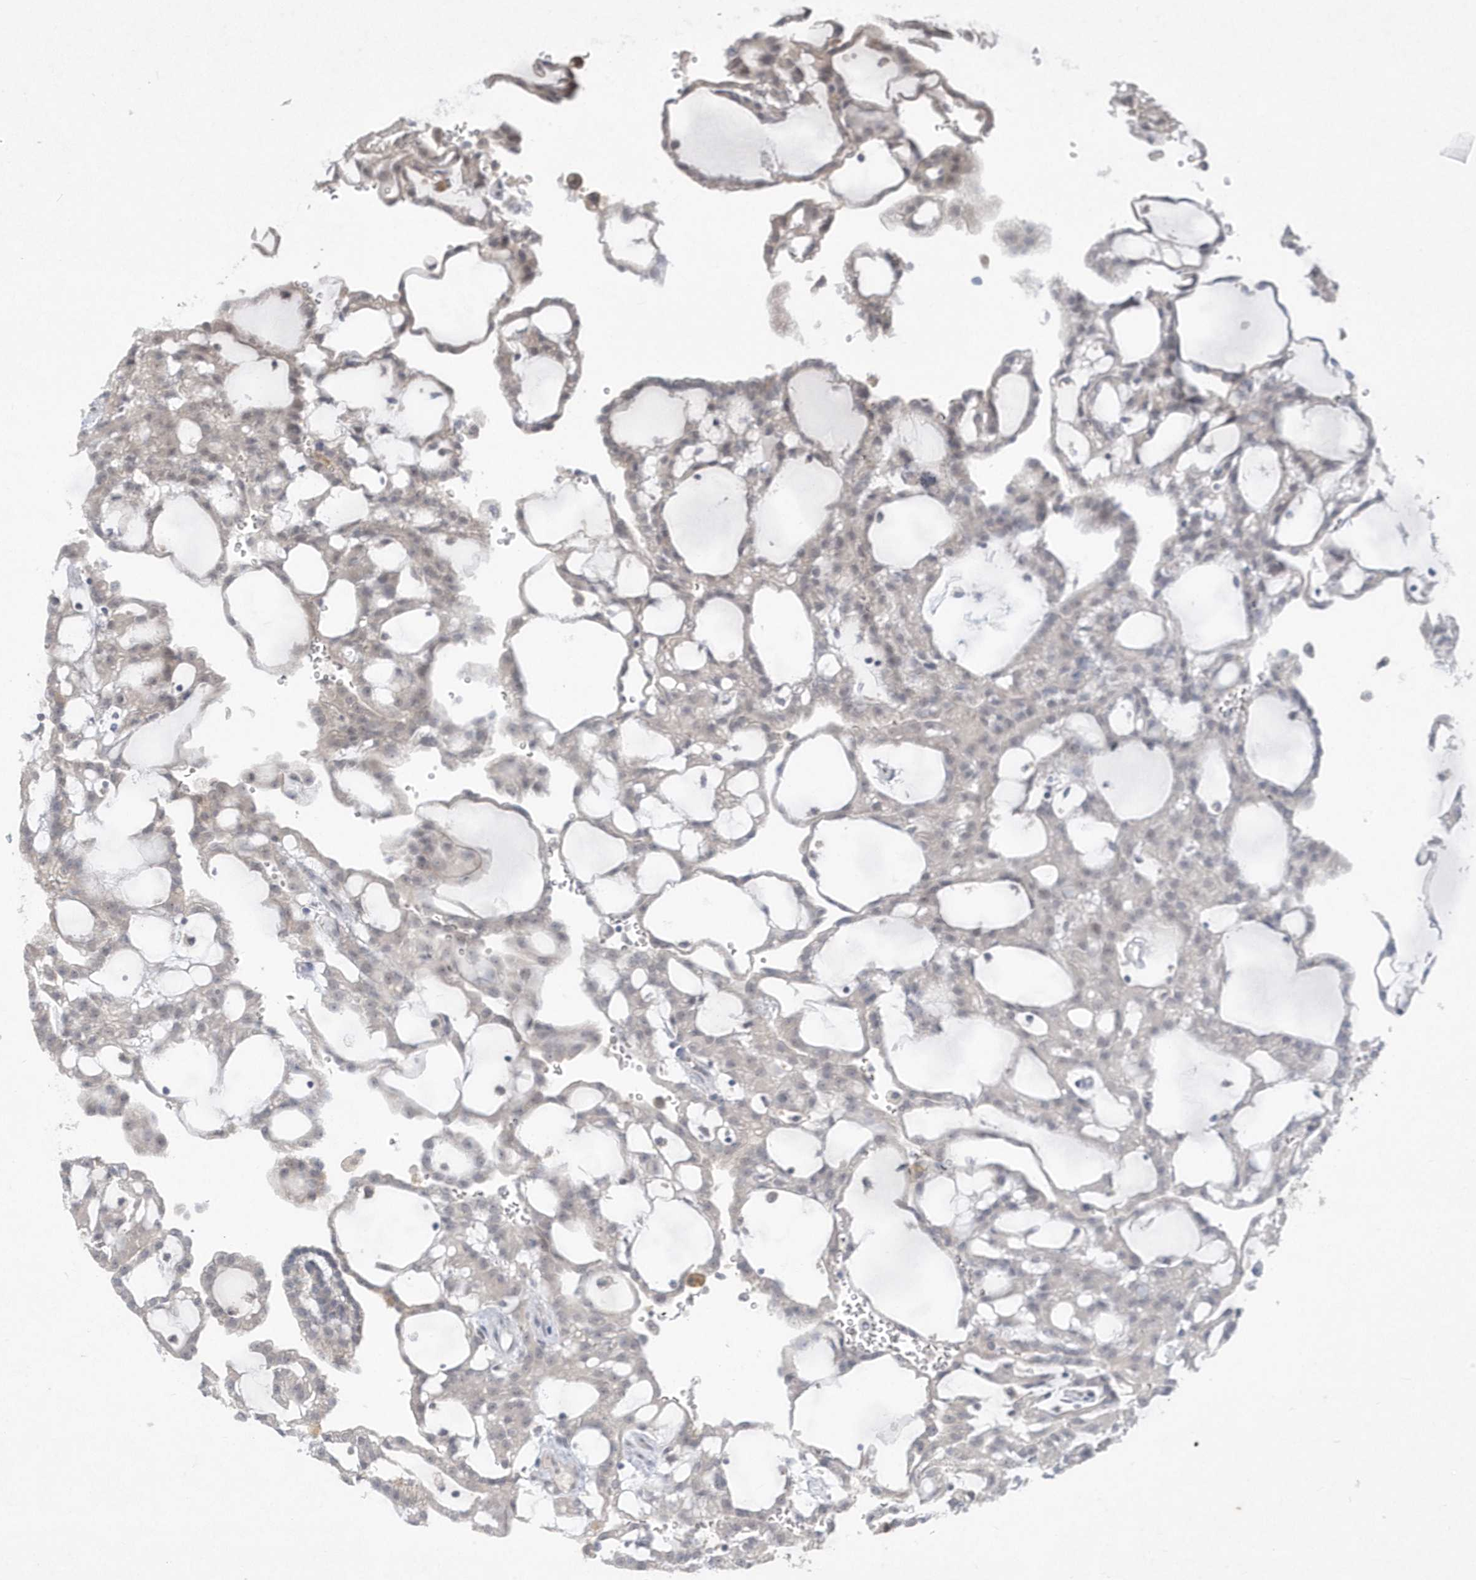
{"staining": {"intensity": "weak", "quantity": "<25%", "location": "nuclear"}, "tissue": "renal cancer", "cell_type": "Tumor cells", "image_type": "cancer", "snomed": [{"axis": "morphology", "description": "Adenocarcinoma, NOS"}, {"axis": "topography", "description": "Kidney"}], "caption": "Human adenocarcinoma (renal) stained for a protein using immunohistochemistry demonstrates no staining in tumor cells.", "gene": "TSPEAR", "patient": {"sex": "male", "age": 63}}